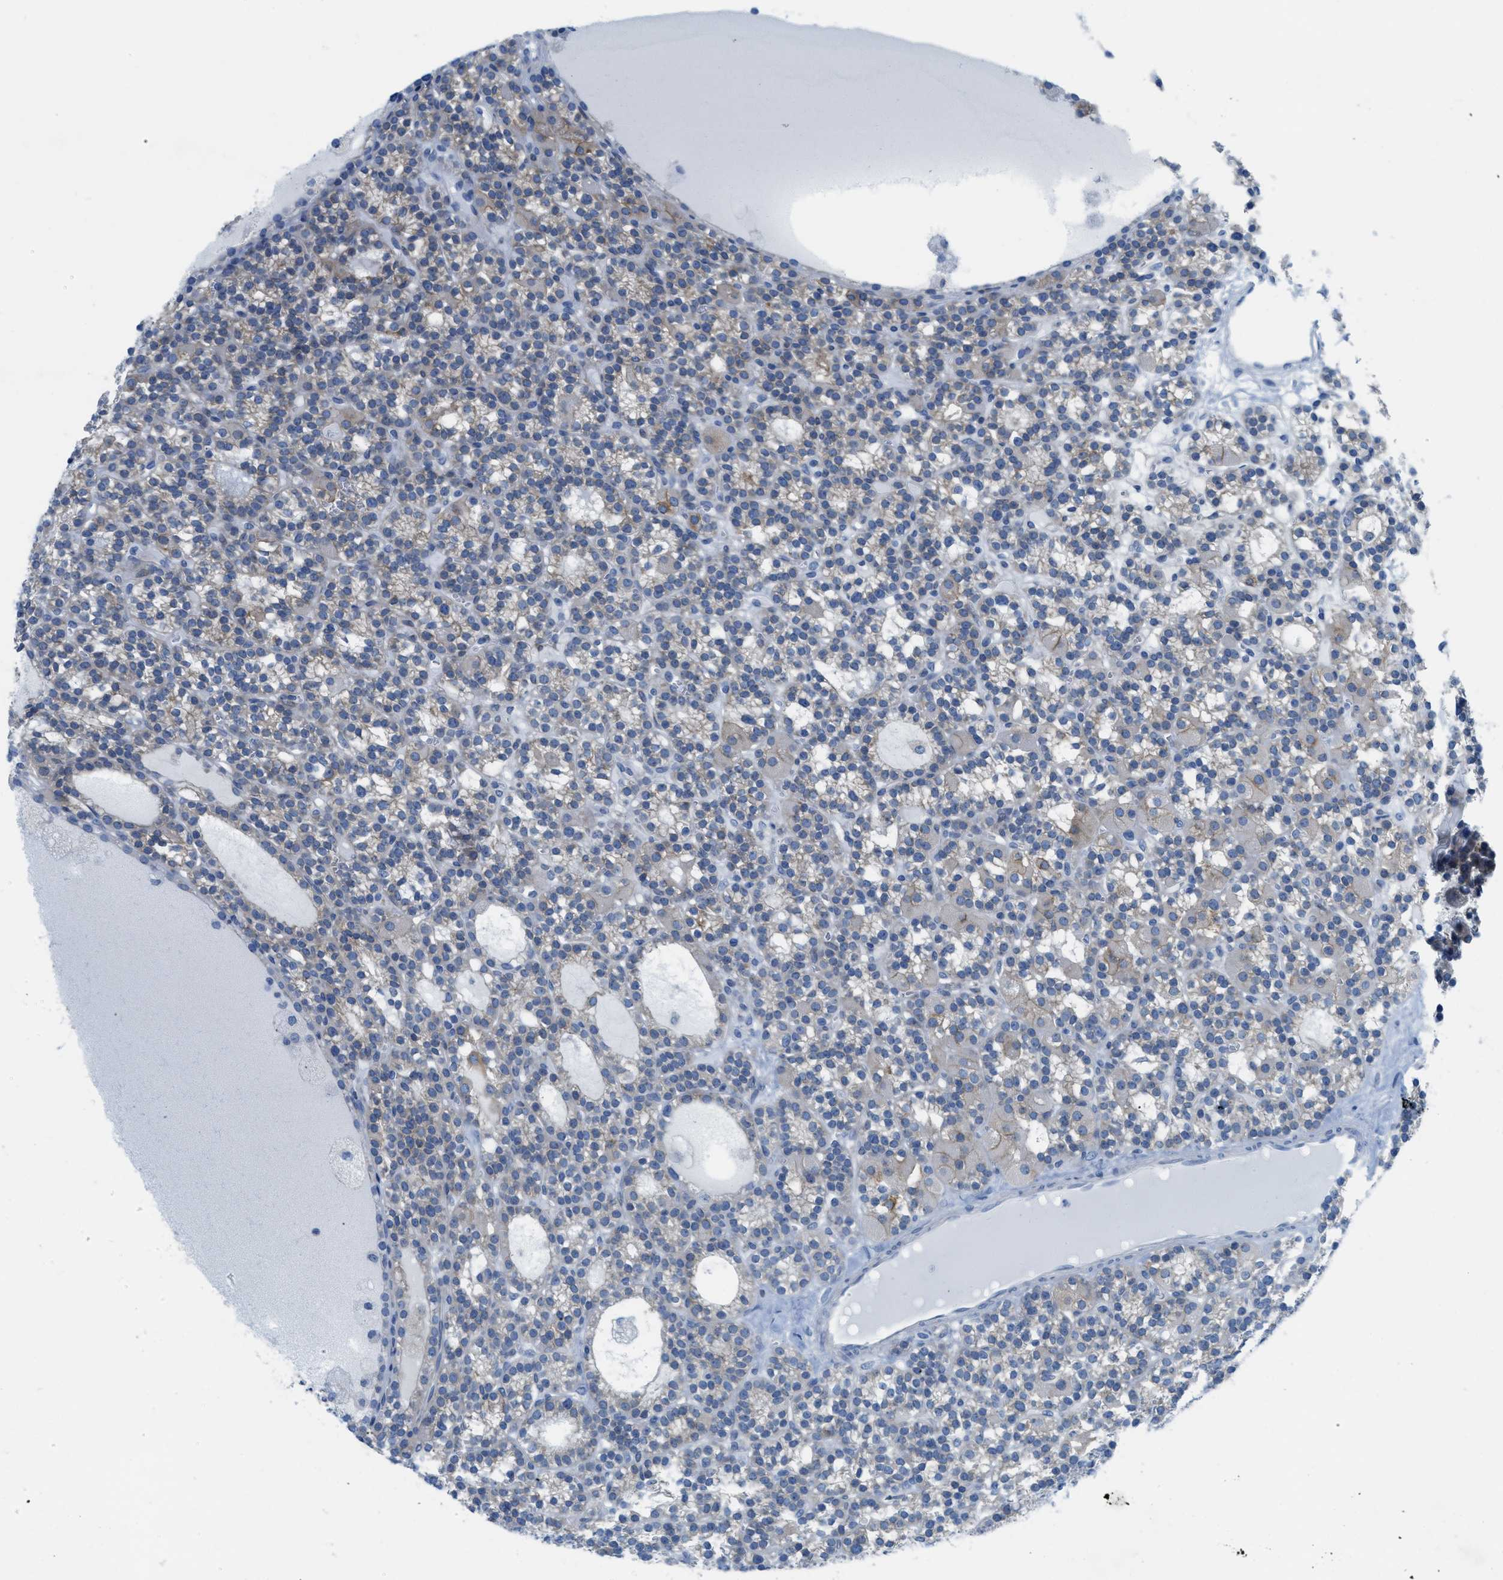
{"staining": {"intensity": "weak", "quantity": "<25%", "location": "cytoplasmic/membranous"}, "tissue": "parathyroid gland", "cell_type": "Glandular cells", "image_type": "normal", "snomed": [{"axis": "morphology", "description": "Normal tissue, NOS"}, {"axis": "morphology", "description": "Adenoma, NOS"}, {"axis": "topography", "description": "Parathyroid gland"}], "caption": "High magnification brightfield microscopy of benign parathyroid gland stained with DAB (3,3'-diaminobenzidine) (brown) and counterstained with hematoxylin (blue): glandular cells show no significant staining.", "gene": "ASGR1", "patient": {"sex": "female", "age": 58}}